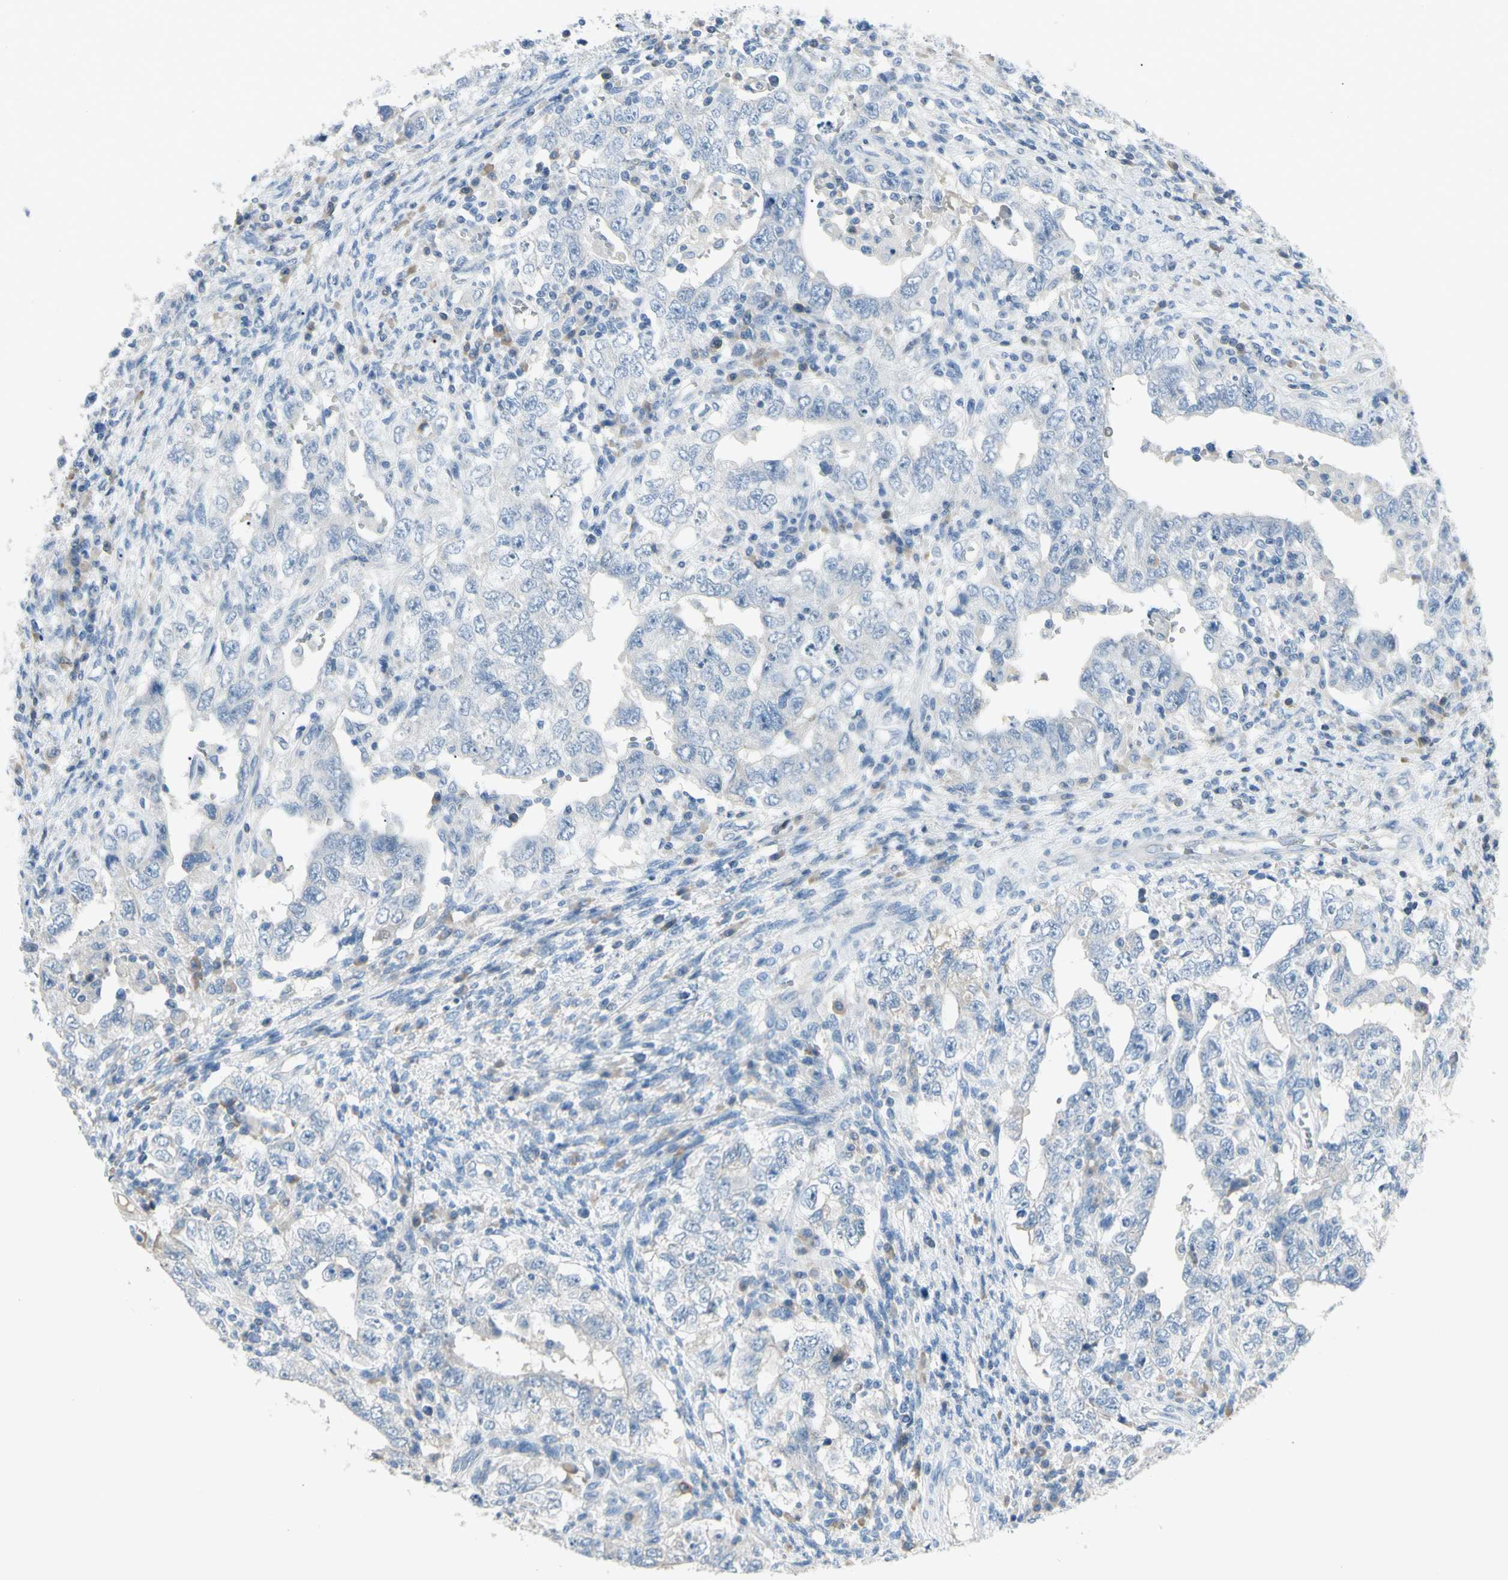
{"staining": {"intensity": "negative", "quantity": "none", "location": "none"}, "tissue": "testis cancer", "cell_type": "Tumor cells", "image_type": "cancer", "snomed": [{"axis": "morphology", "description": "Carcinoma, Embryonal, NOS"}, {"axis": "topography", "description": "Testis"}], "caption": "Tumor cells show no significant staining in testis embryonal carcinoma. (DAB immunohistochemistry with hematoxylin counter stain).", "gene": "SLC6A15", "patient": {"sex": "male", "age": 26}}